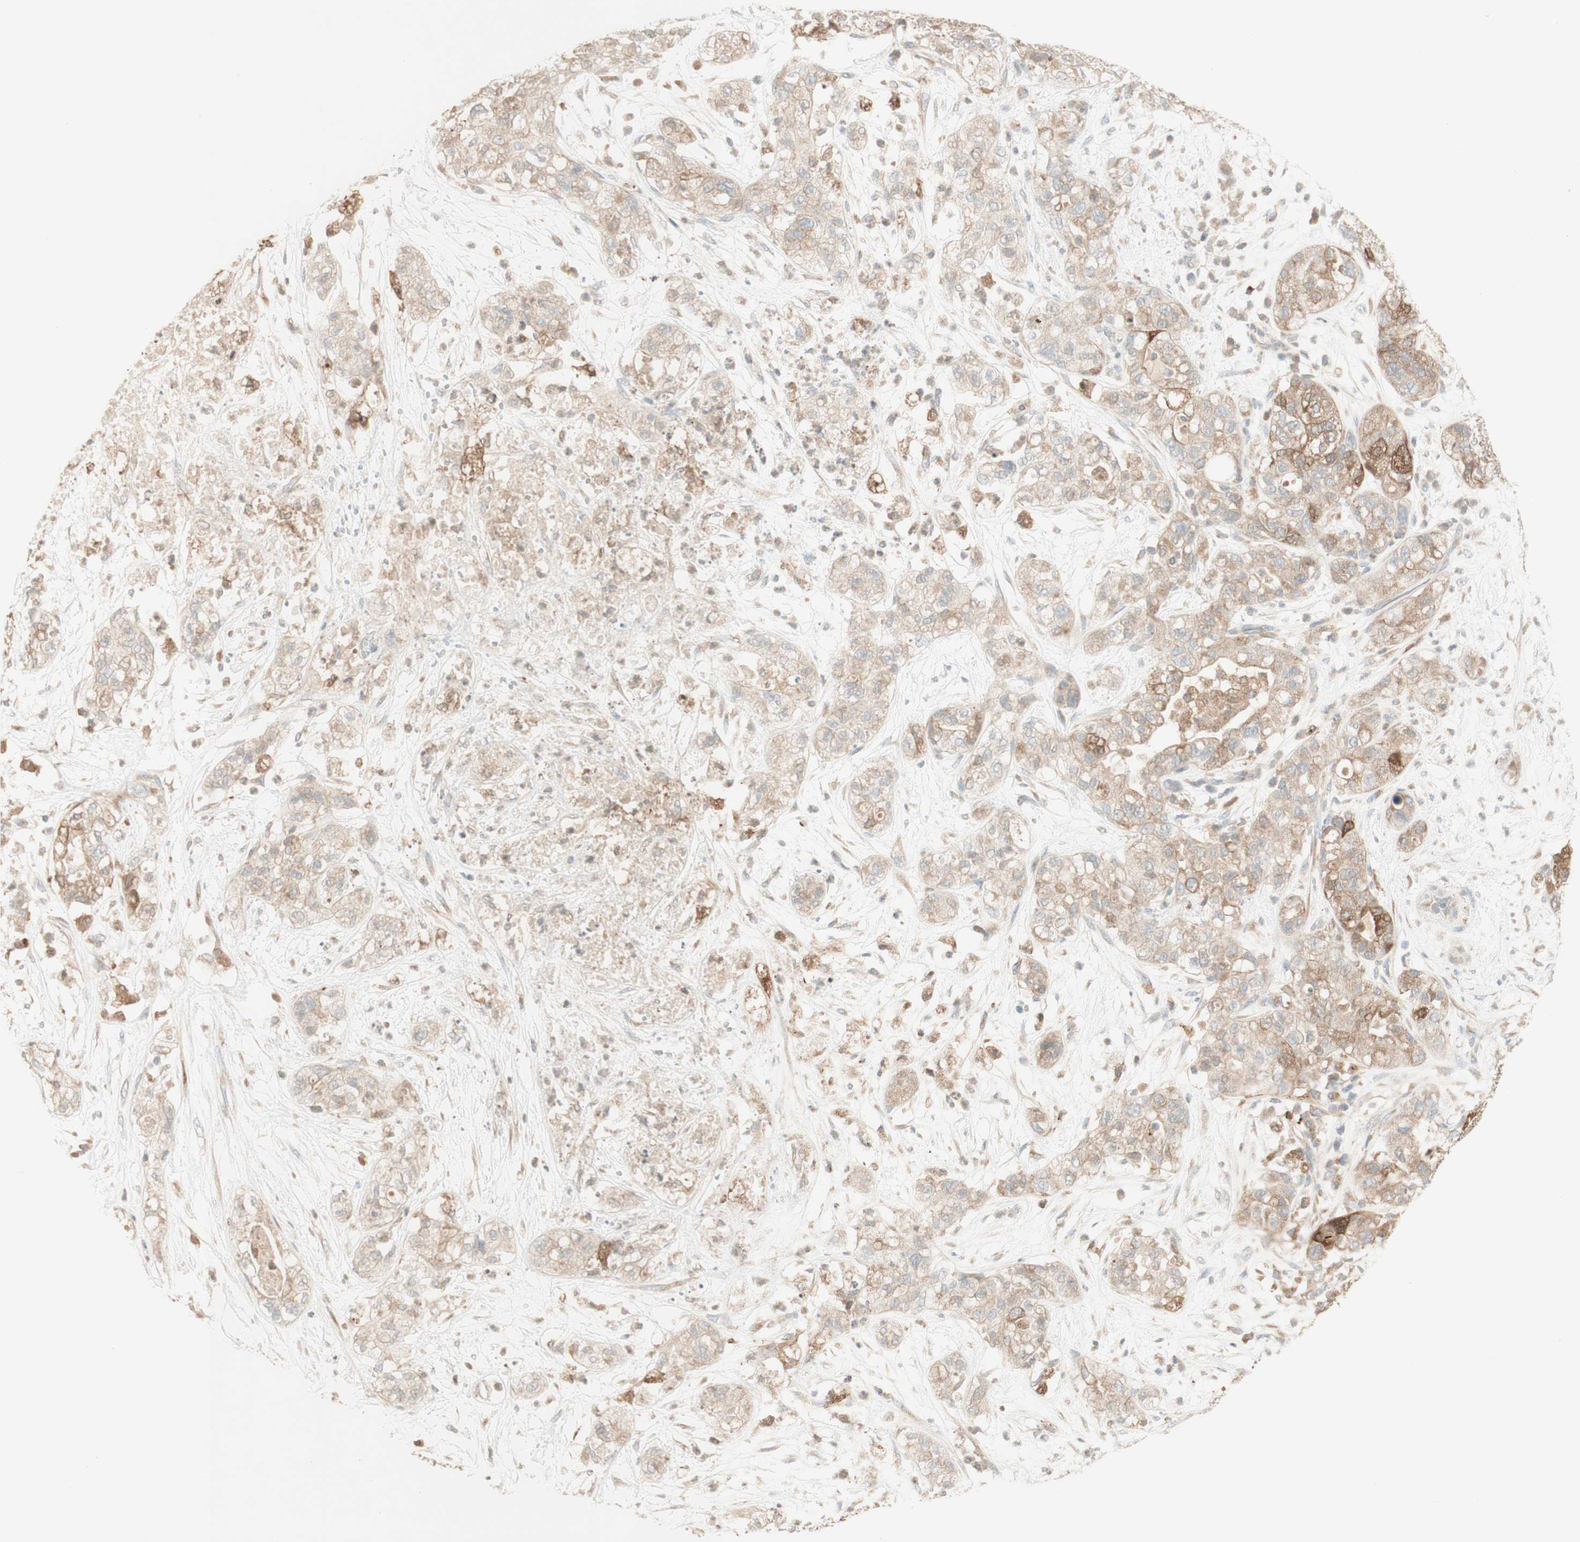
{"staining": {"intensity": "moderate", "quantity": ">75%", "location": "cytoplasmic/membranous"}, "tissue": "pancreatic cancer", "cell_type": "Tumor cells", "image_type": "cancer", "snomed": [{"axis": "morphology", "description": "Adenocarcinoma, NOS"}, {"axis": "topography", "description": "Pancreas"}], "caption": "Protein expression analysis of human pancreatic cancer (adenocarcinoma) reveals moderate cytoplasmic/membranous staining in approximately >75% of tumor cells.", "gene": "CLCN2", "patient": {"sex": "female", "age": 78}}